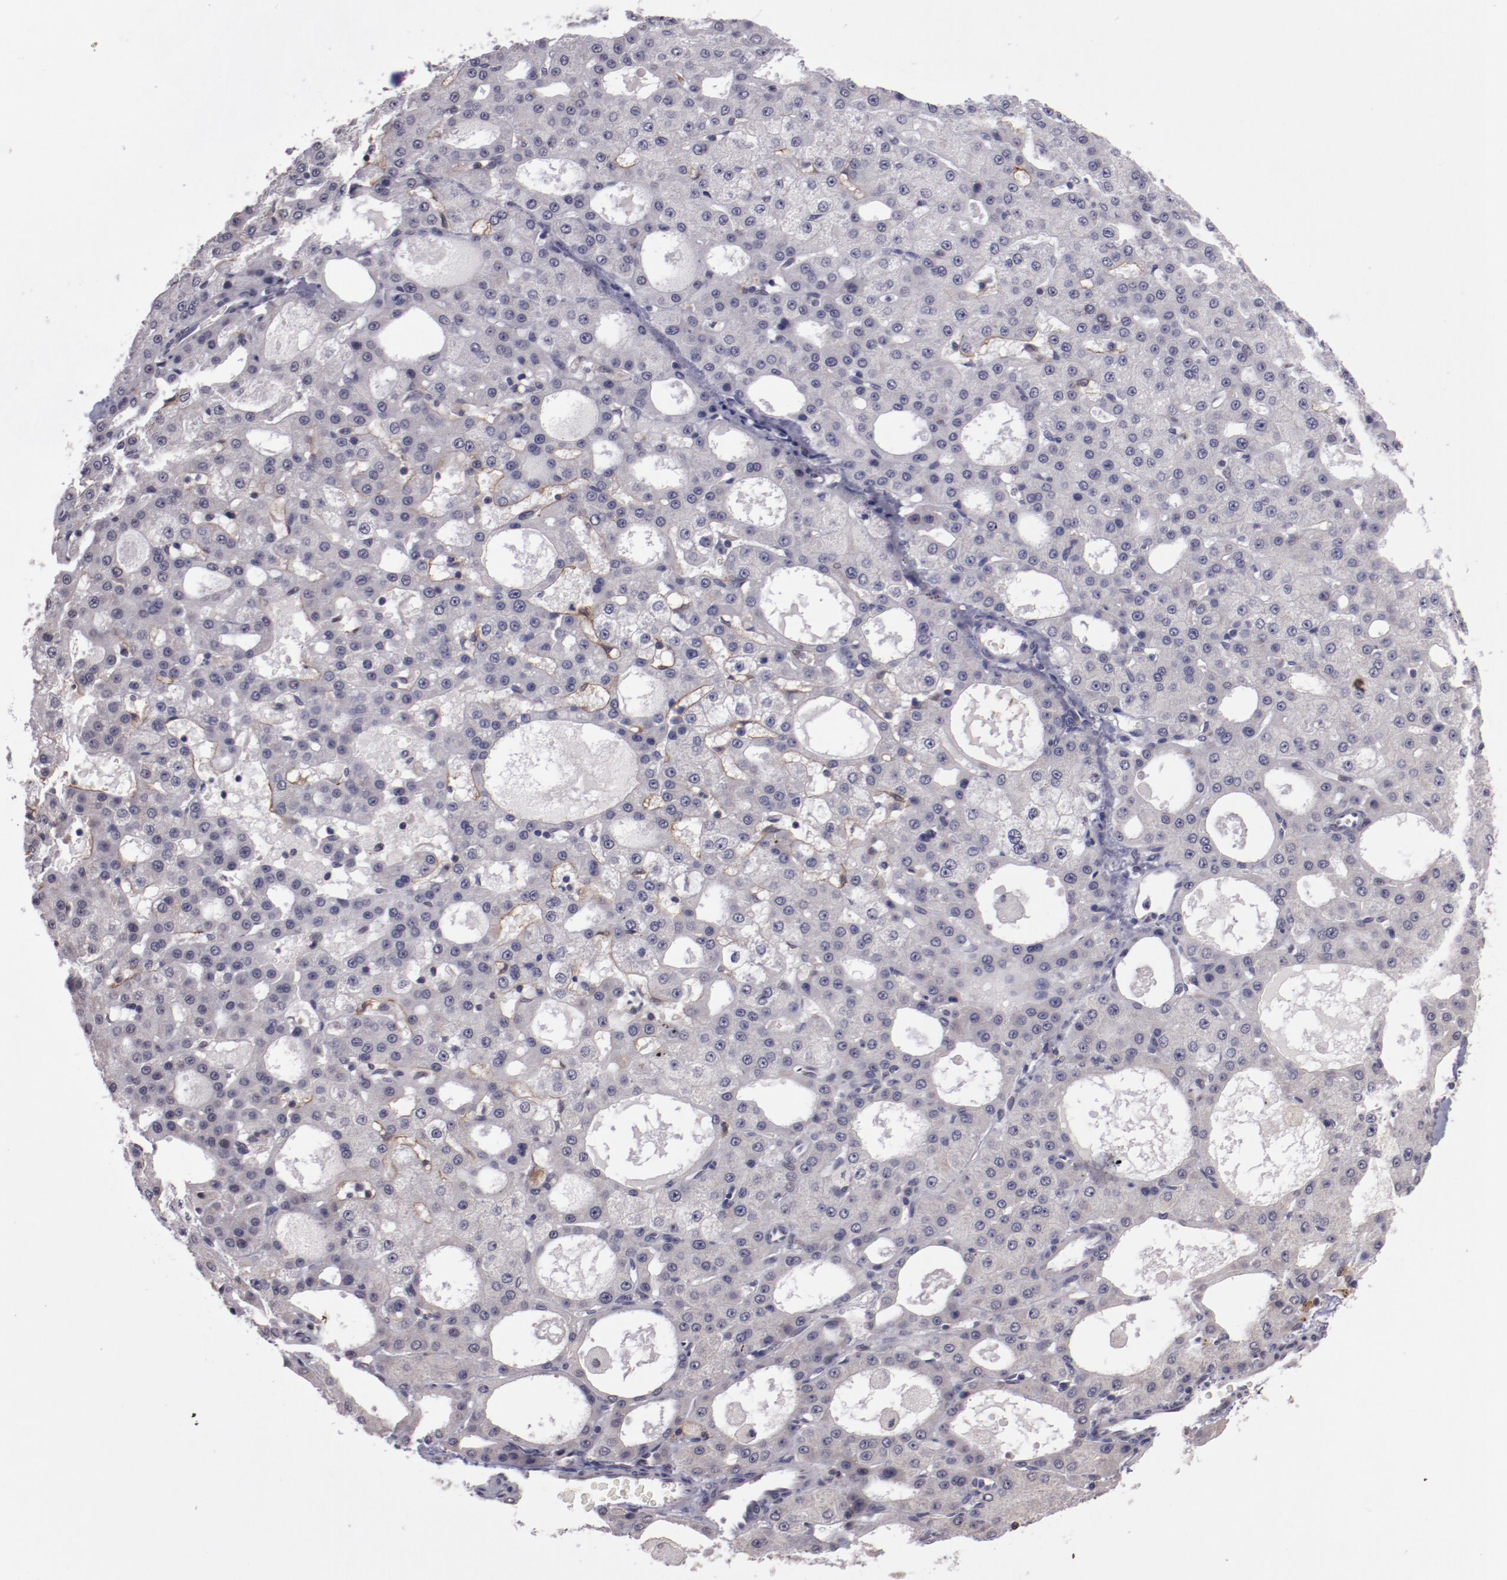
{"staining": {"intensity": "weak", "quantity": "<25%", "location": "cytoplasmic/membranous"}, "tissue": "liver cancer", "cell_type": "Tumor cells", "image_type": "cancer", "snomed": [{"axis": "morphology", "description": "Carcinoma, Hepatocellular, NOS"}, {"axis": "topography", "description": "Liver"}], "caption": "Immunohistochemical staining of human liver cancer shows no significant staining in tumor cells.", "gene": "NRXN3", "patient": {"sex": "male", "age": 47}}